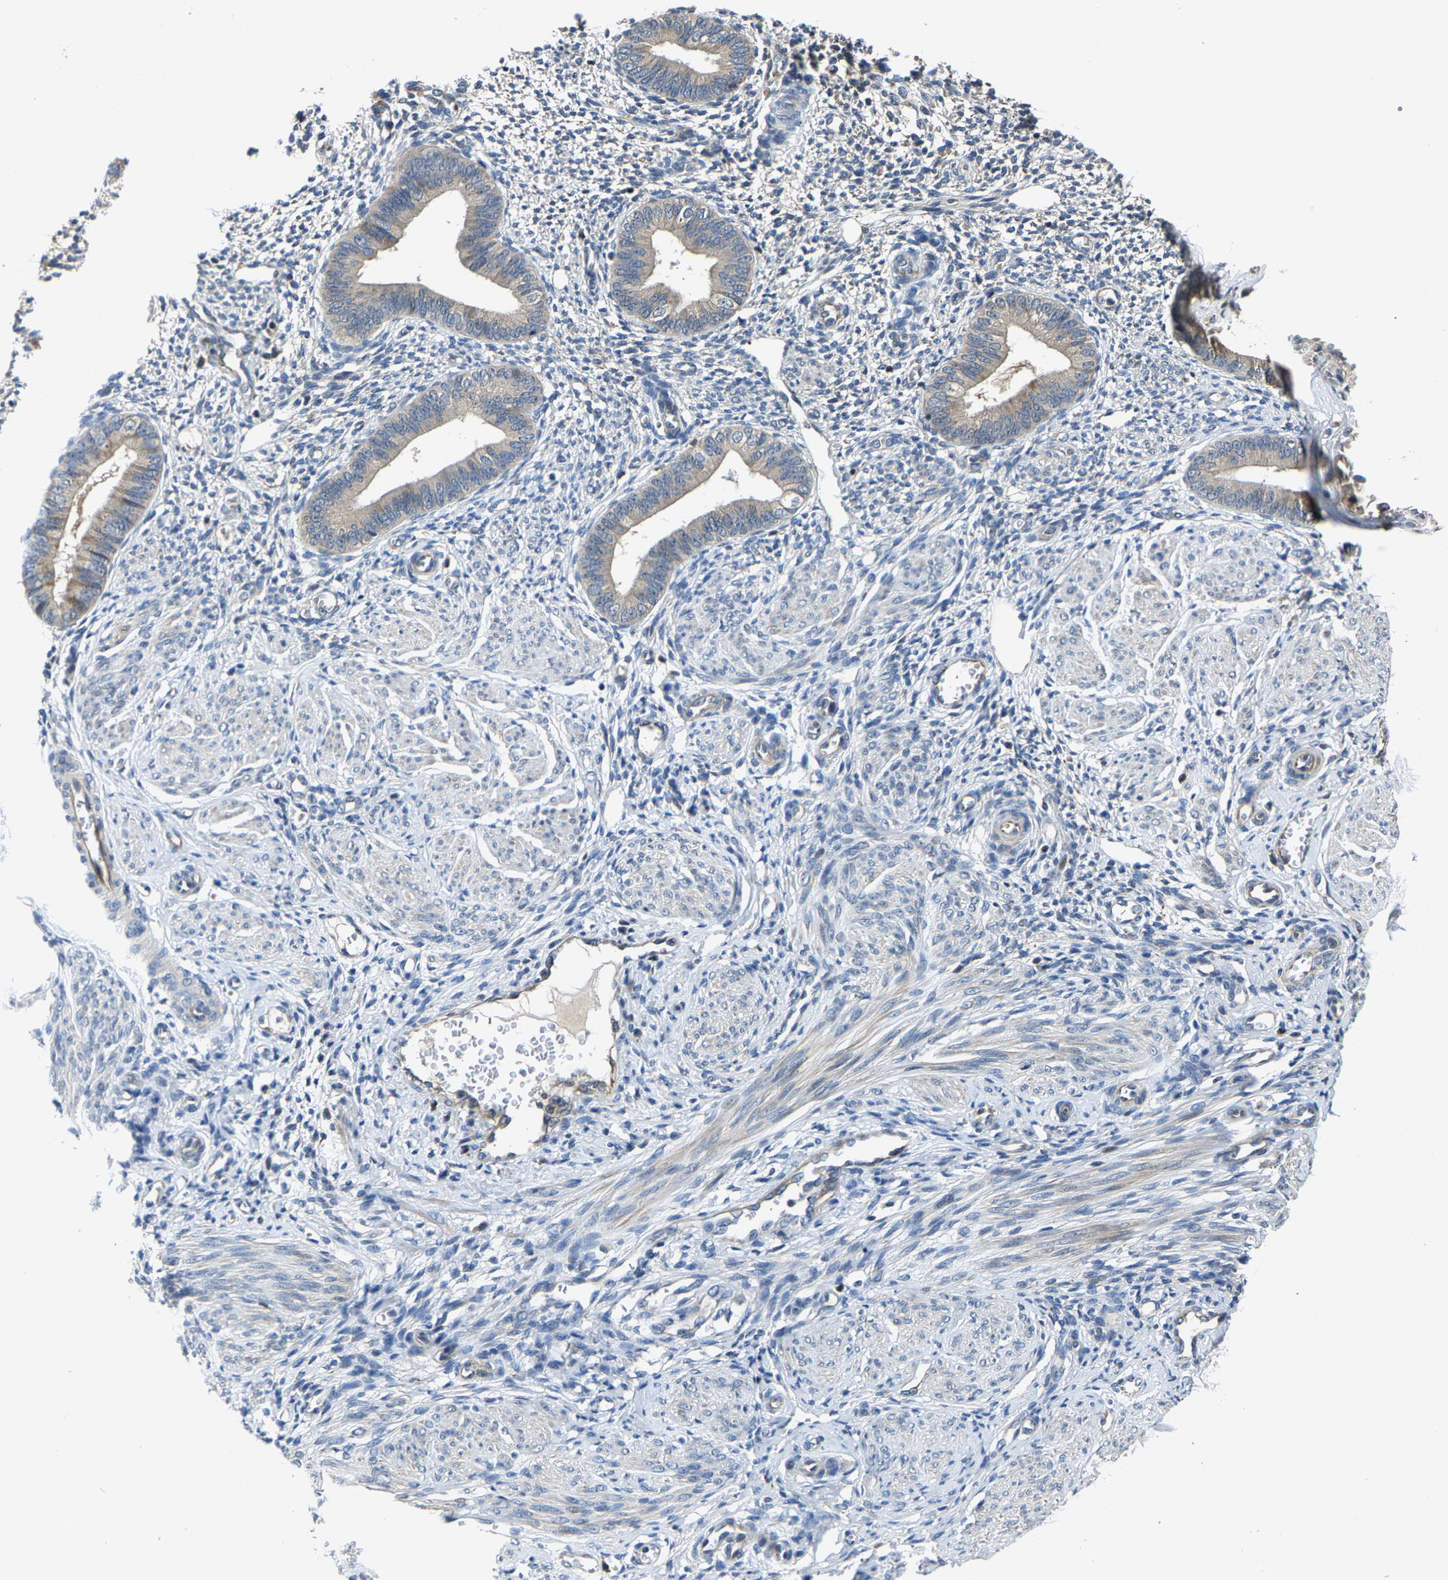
{"staining": {"intensity": "negative", "quantity": "none", "location": "none"}, "tissue": "endometrium", "cell_type": "Cells in endometrial stroma", "image_type": "normal", "snomed": [{"axis": "morphology", "description": "Normal tissue, NOS"}, {"axis": "topography", "description": "Endometrium"}], "caption": "Protein analysis of normal endometrium shows no significant expression in cells in endometrial stroma. (DAB (3,3'-diaminobenzidine) immunohistochemistry, high magnification).", "gene": "AGBL3", "patient": {"sex": "female", "age": 46}}